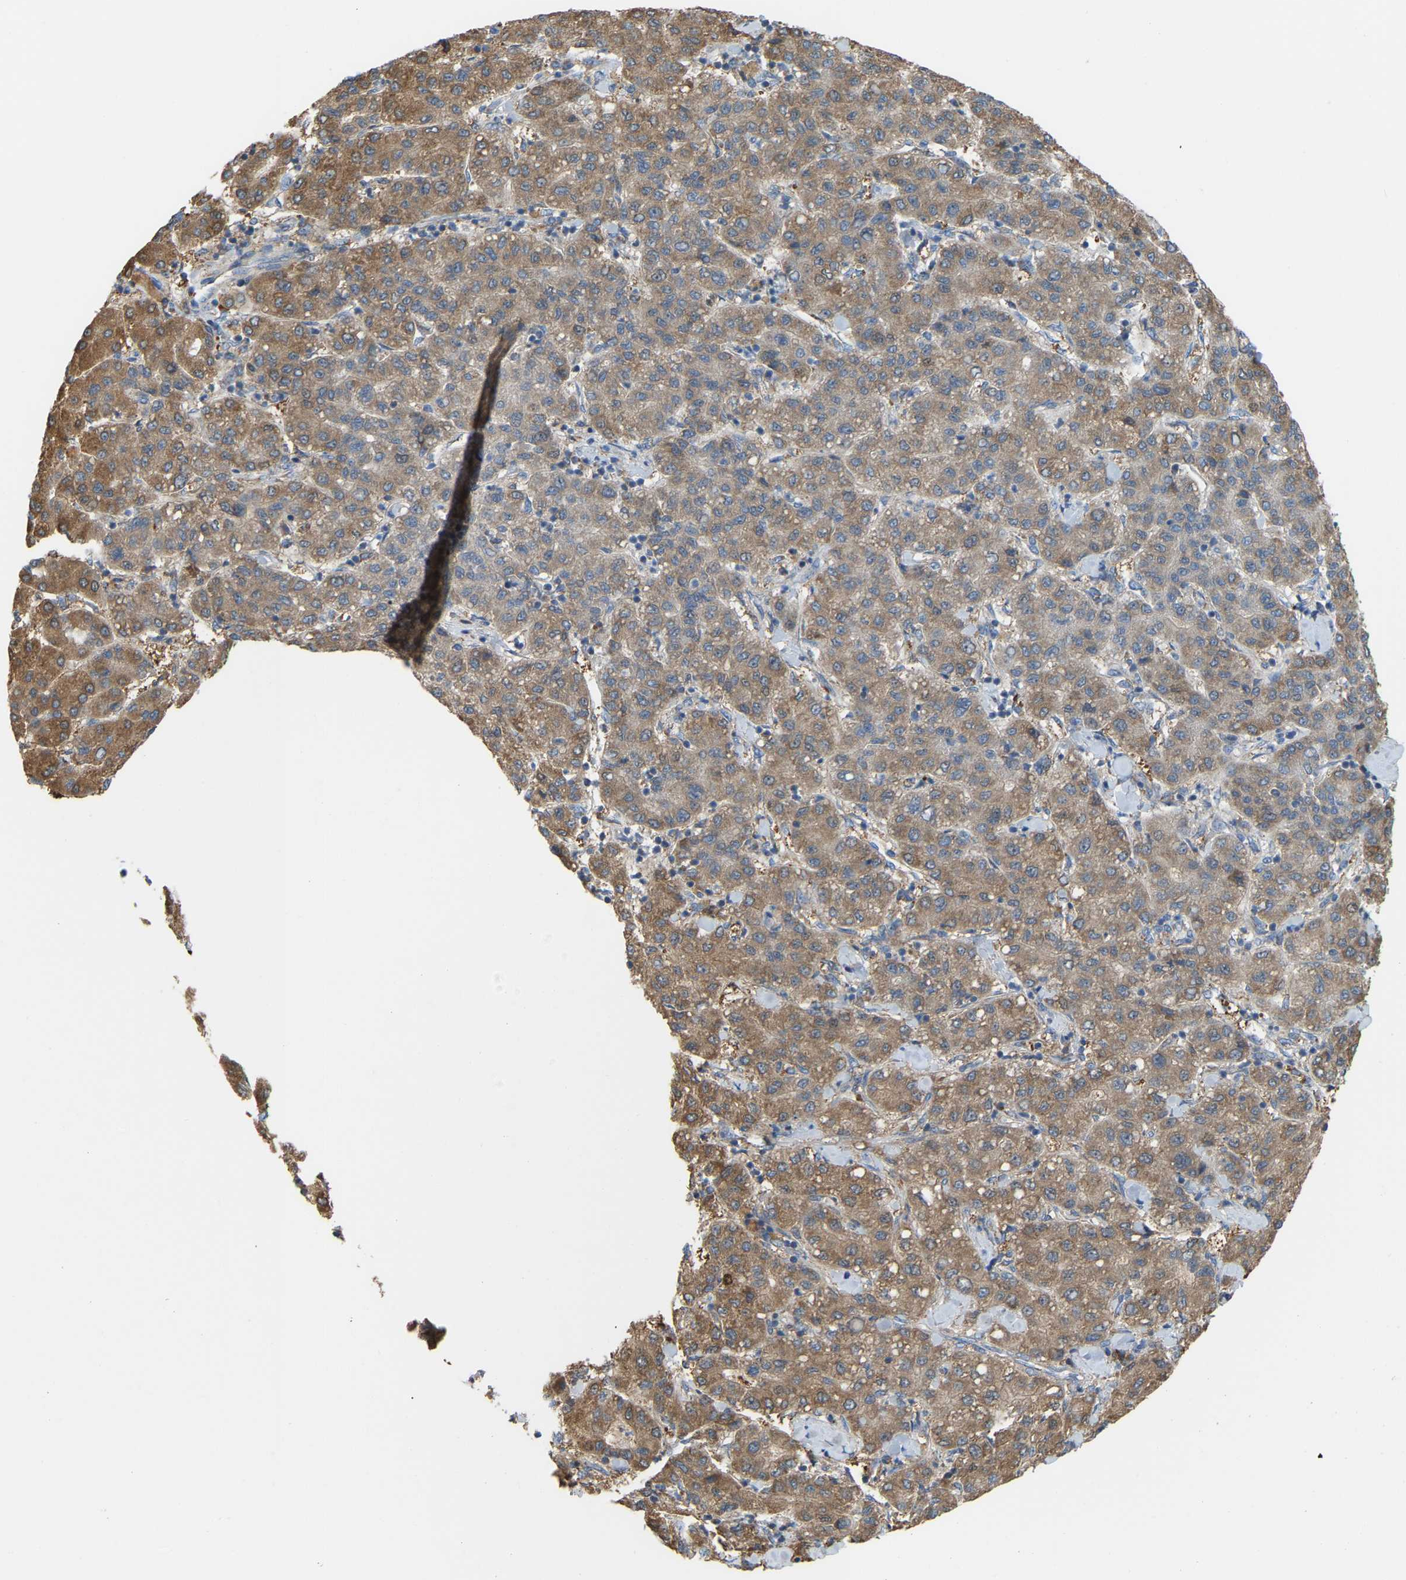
{"staining": {"intensity": "moderate", "quantity": ">75%", "location": "cytoplasmic/membranous"}, "tissue": "liver cancer", "cell_type": "Tumor cells", "image_type": "cancer", "snomed": [{"axis": "morphology", "description": "Carcinoma, Hepatocellular, NOS"}, {"axis": "topography", "description": "Liver"}], "caption": "The image displays a brown stain indicating the presence of a protein in the cytoplasmic/membranous of tumor cells in liver cancer.", "gene": "CROT", "patient": {"sex": "male", "age": 65}}